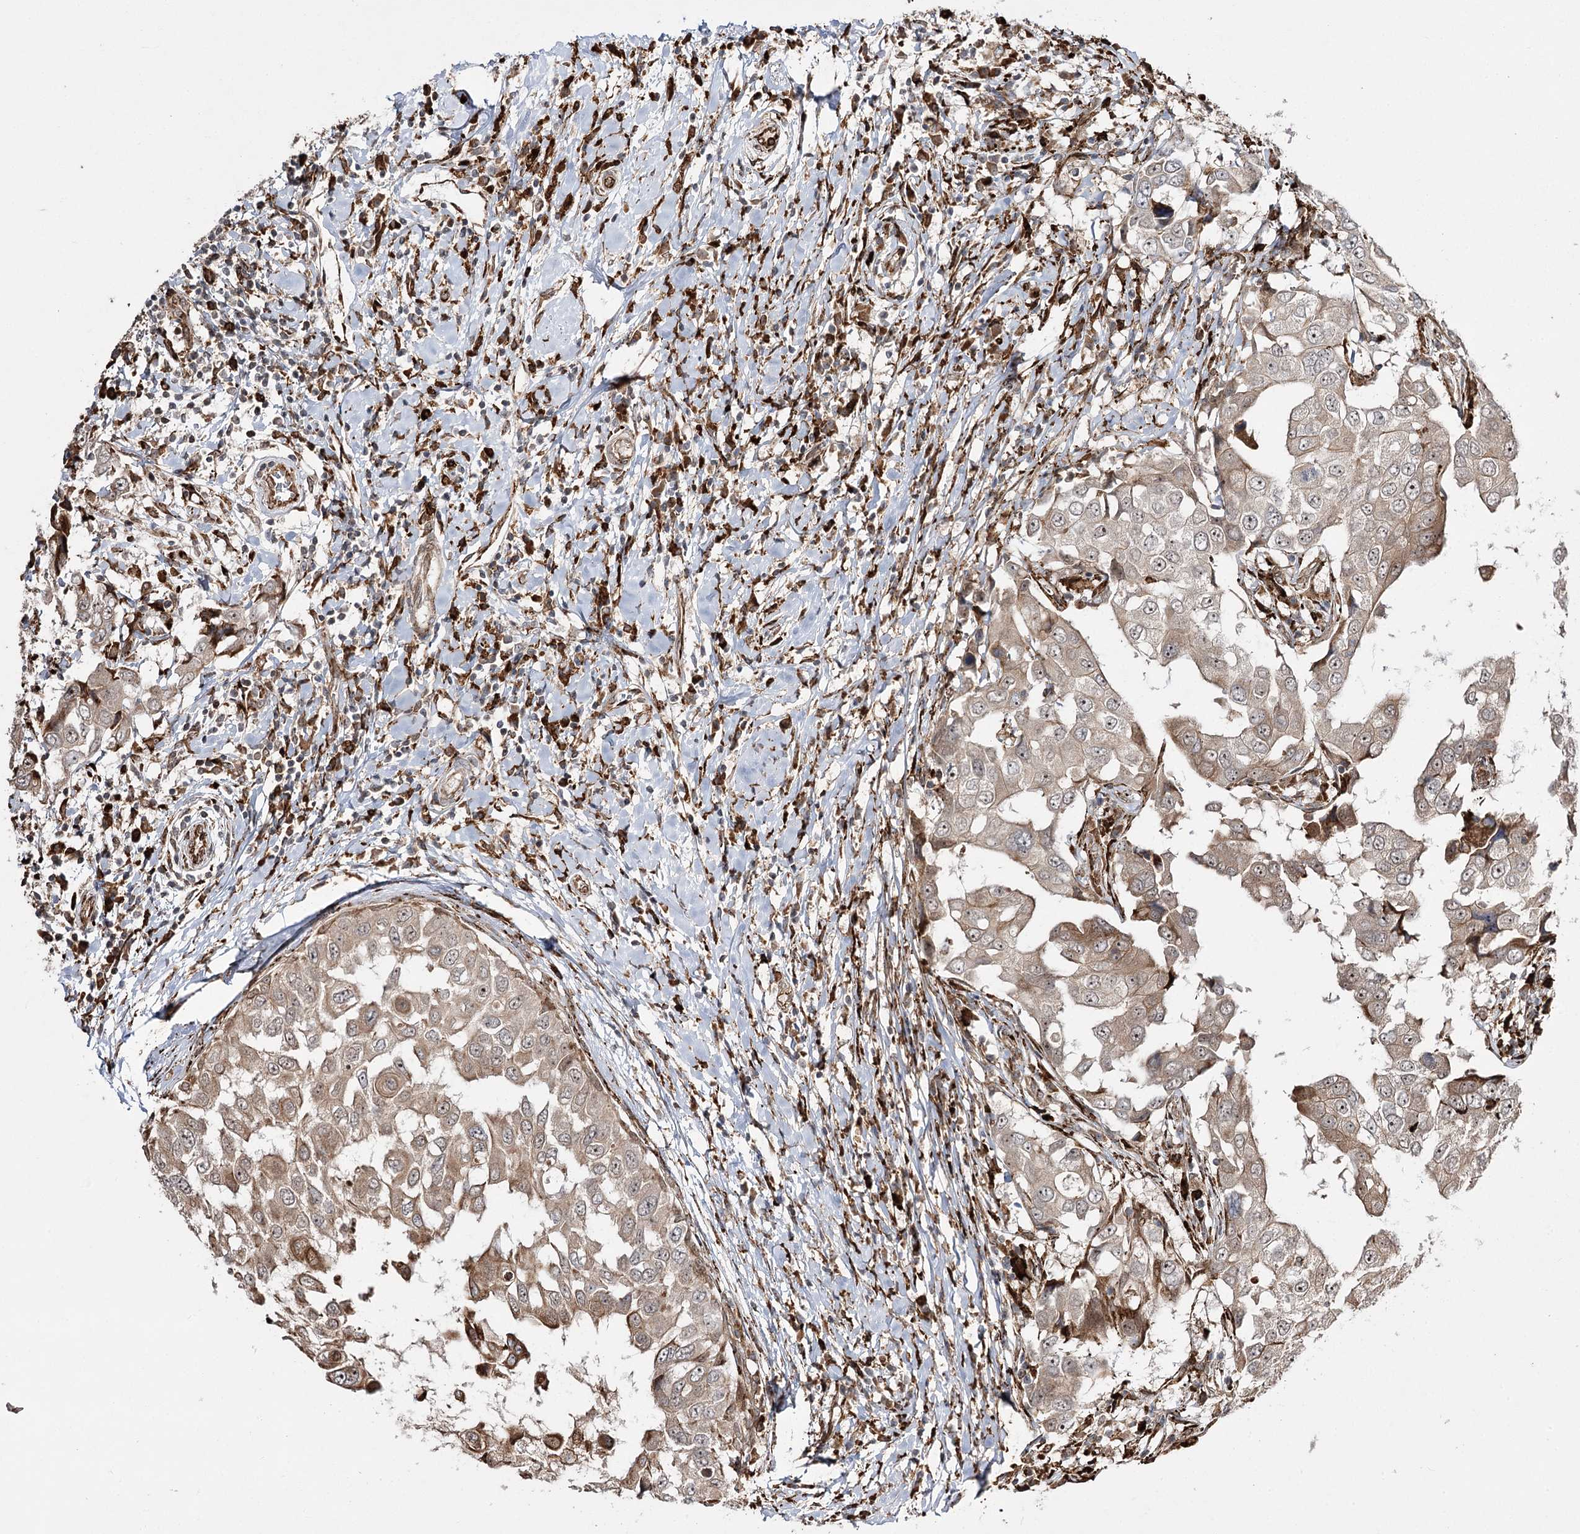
{"staining": {"intensity": "weak", "quantity": ">75%", "location": "cytoplasmic/membranous,nuclear"}, "tissue": "breast cancer", "cell_type": "Tumor cells", "image_type": "cancer", "snomed": [{"axis": "morphology", "description": "Duct carcinoma"}, {"axis": "topography", "description": "Breast"}], "caption": "Human breast invasive ductal carcinoma stained for a protein (brown) exhibits weak cytoplasmic/membranous and nuclear positive staining in about >75% of tumor cells.", "gene": "FANCL", "patient": {"sex": "female", "age": 27}}